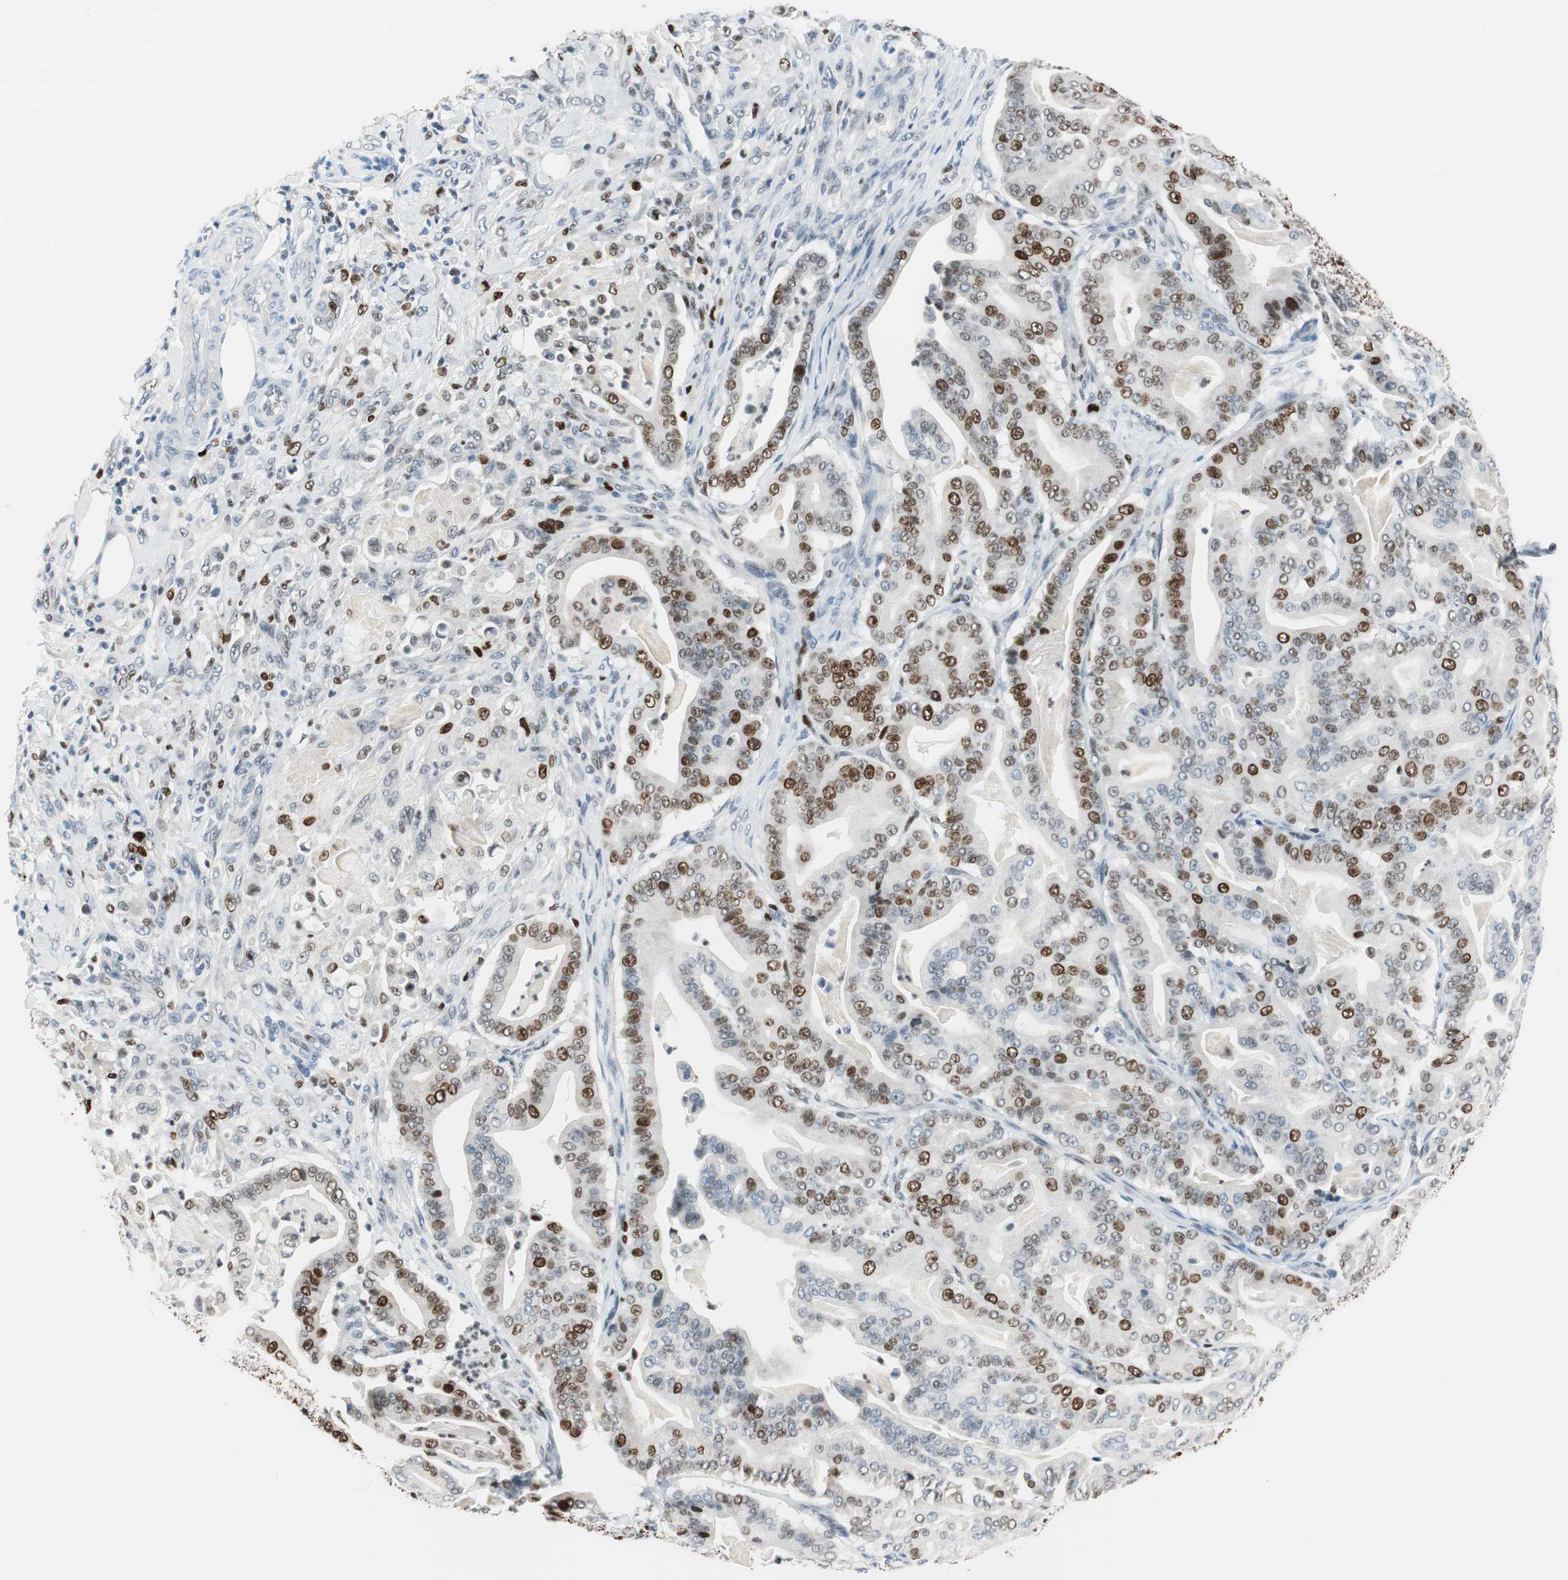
{"staining": {"intensity": "moderate", "quantity": "25%-75%", "location": "nuclear"}, "tissue": "pancreatic cancer", "cell_type": "Tumor cells", "image_type": "cancer", "snomed": [{"axis": "morphology", "description": "Adenocarcinoma, NOS"}, {"axis": "topography", "description": "Pancreas"}], "caption": "Pancreatic adenocarcinoma stained with a protein marker reveals moderate staining in tumor cells.", "gene": "EZH2", "patient": {"sex": "male", "age": 63}}